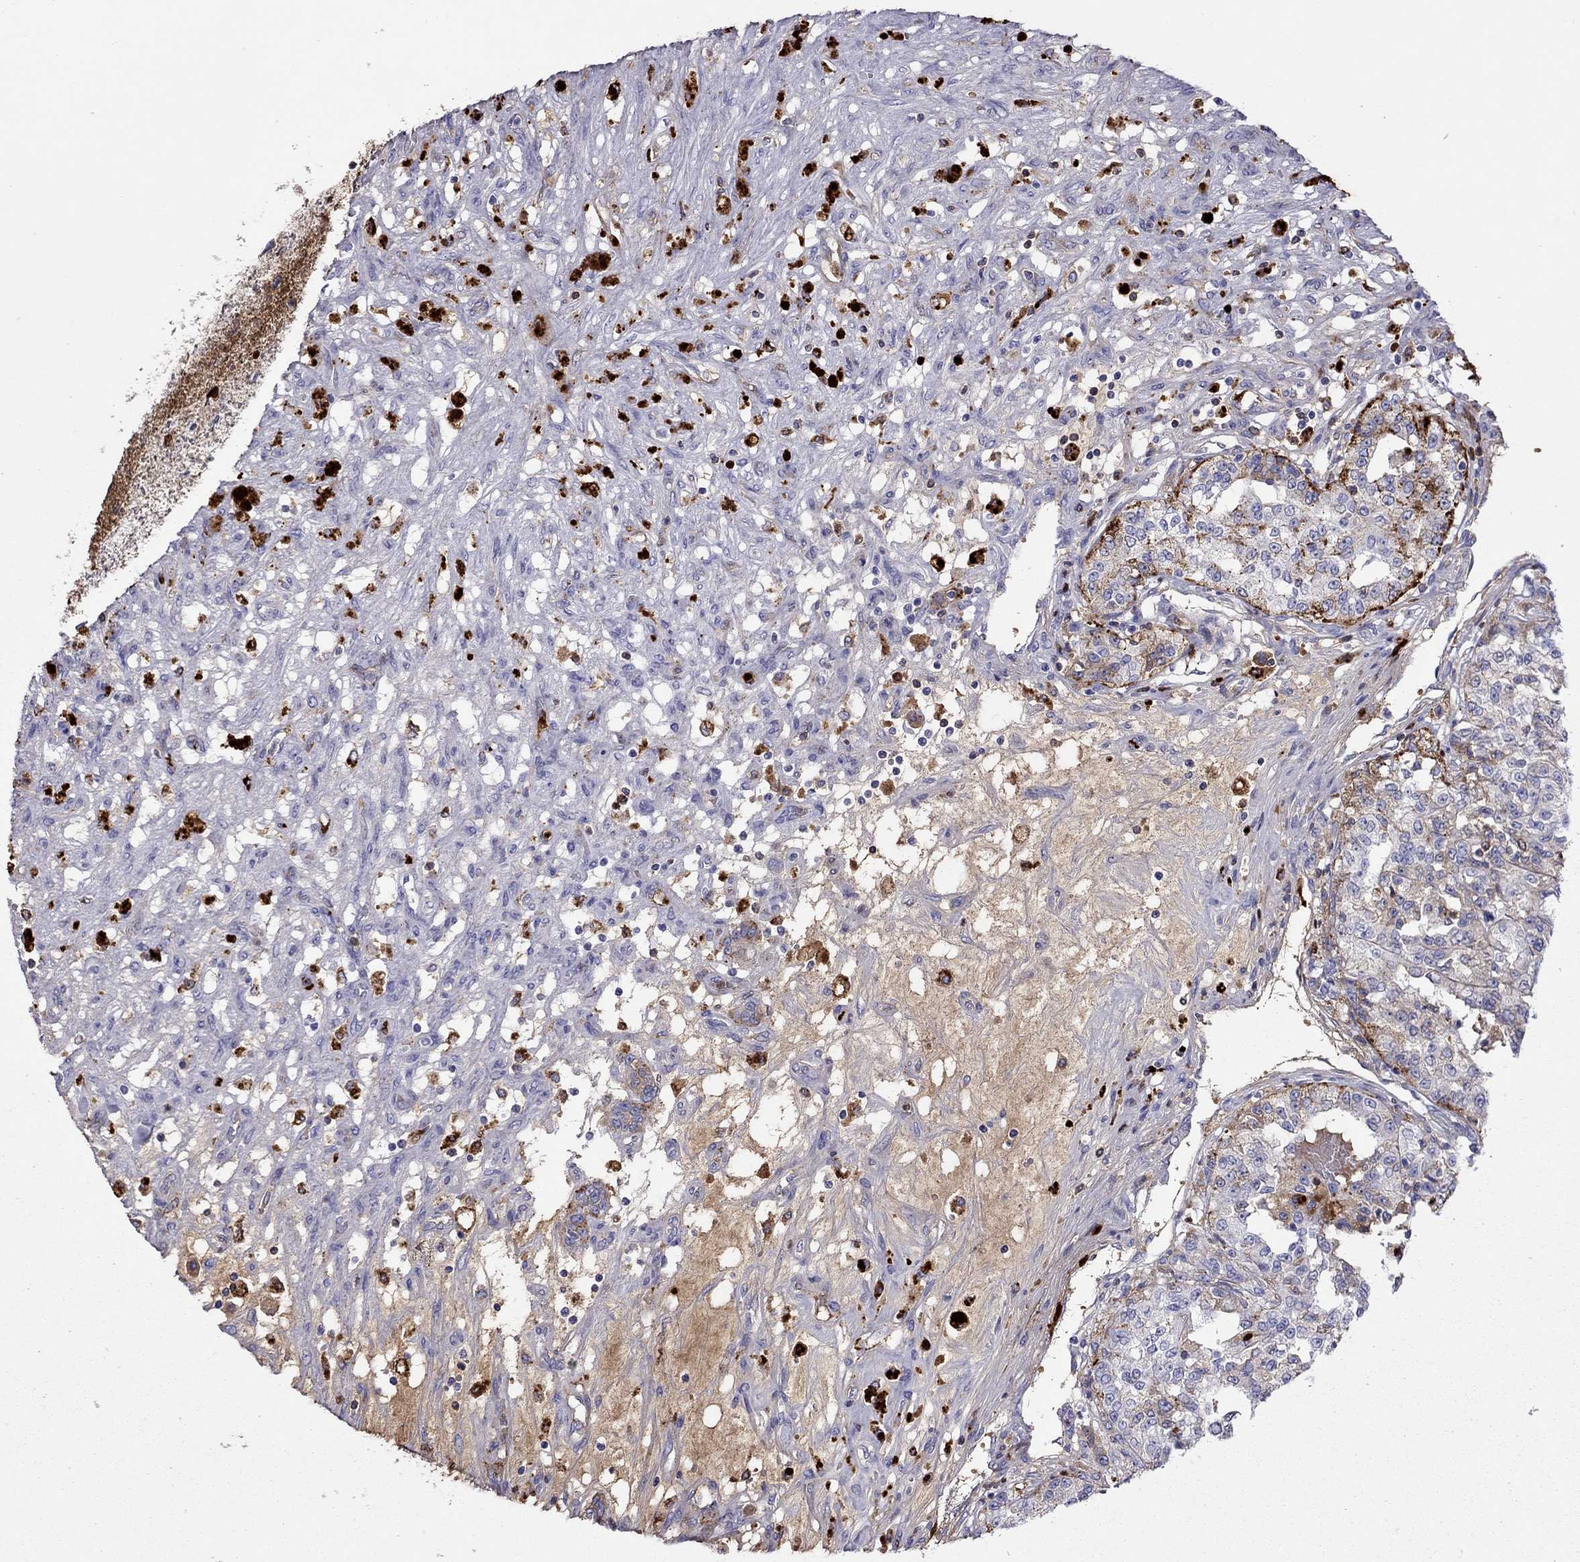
{"staining": {"intensity": "strong", "quantity": "<25%", "location": "cytoplasmic/membranous"}, "tissue": "renal cancer", "cell_type": "Tumor cells", "image_type": "cancer", "snomed": [{"axis": "morphology", "description": "Adenocarcinoma, NOS"}, {"axis": "topography", "description": "Kidney"}], "caption": "A histopathology image of adenocarcinoma (renal) stained for a protein demonstrates strong cytoplasmic/membranous brown staining in tumor cells.", "gene": "SERPINA3", "patient": {"sex": "female", "age": 63}}